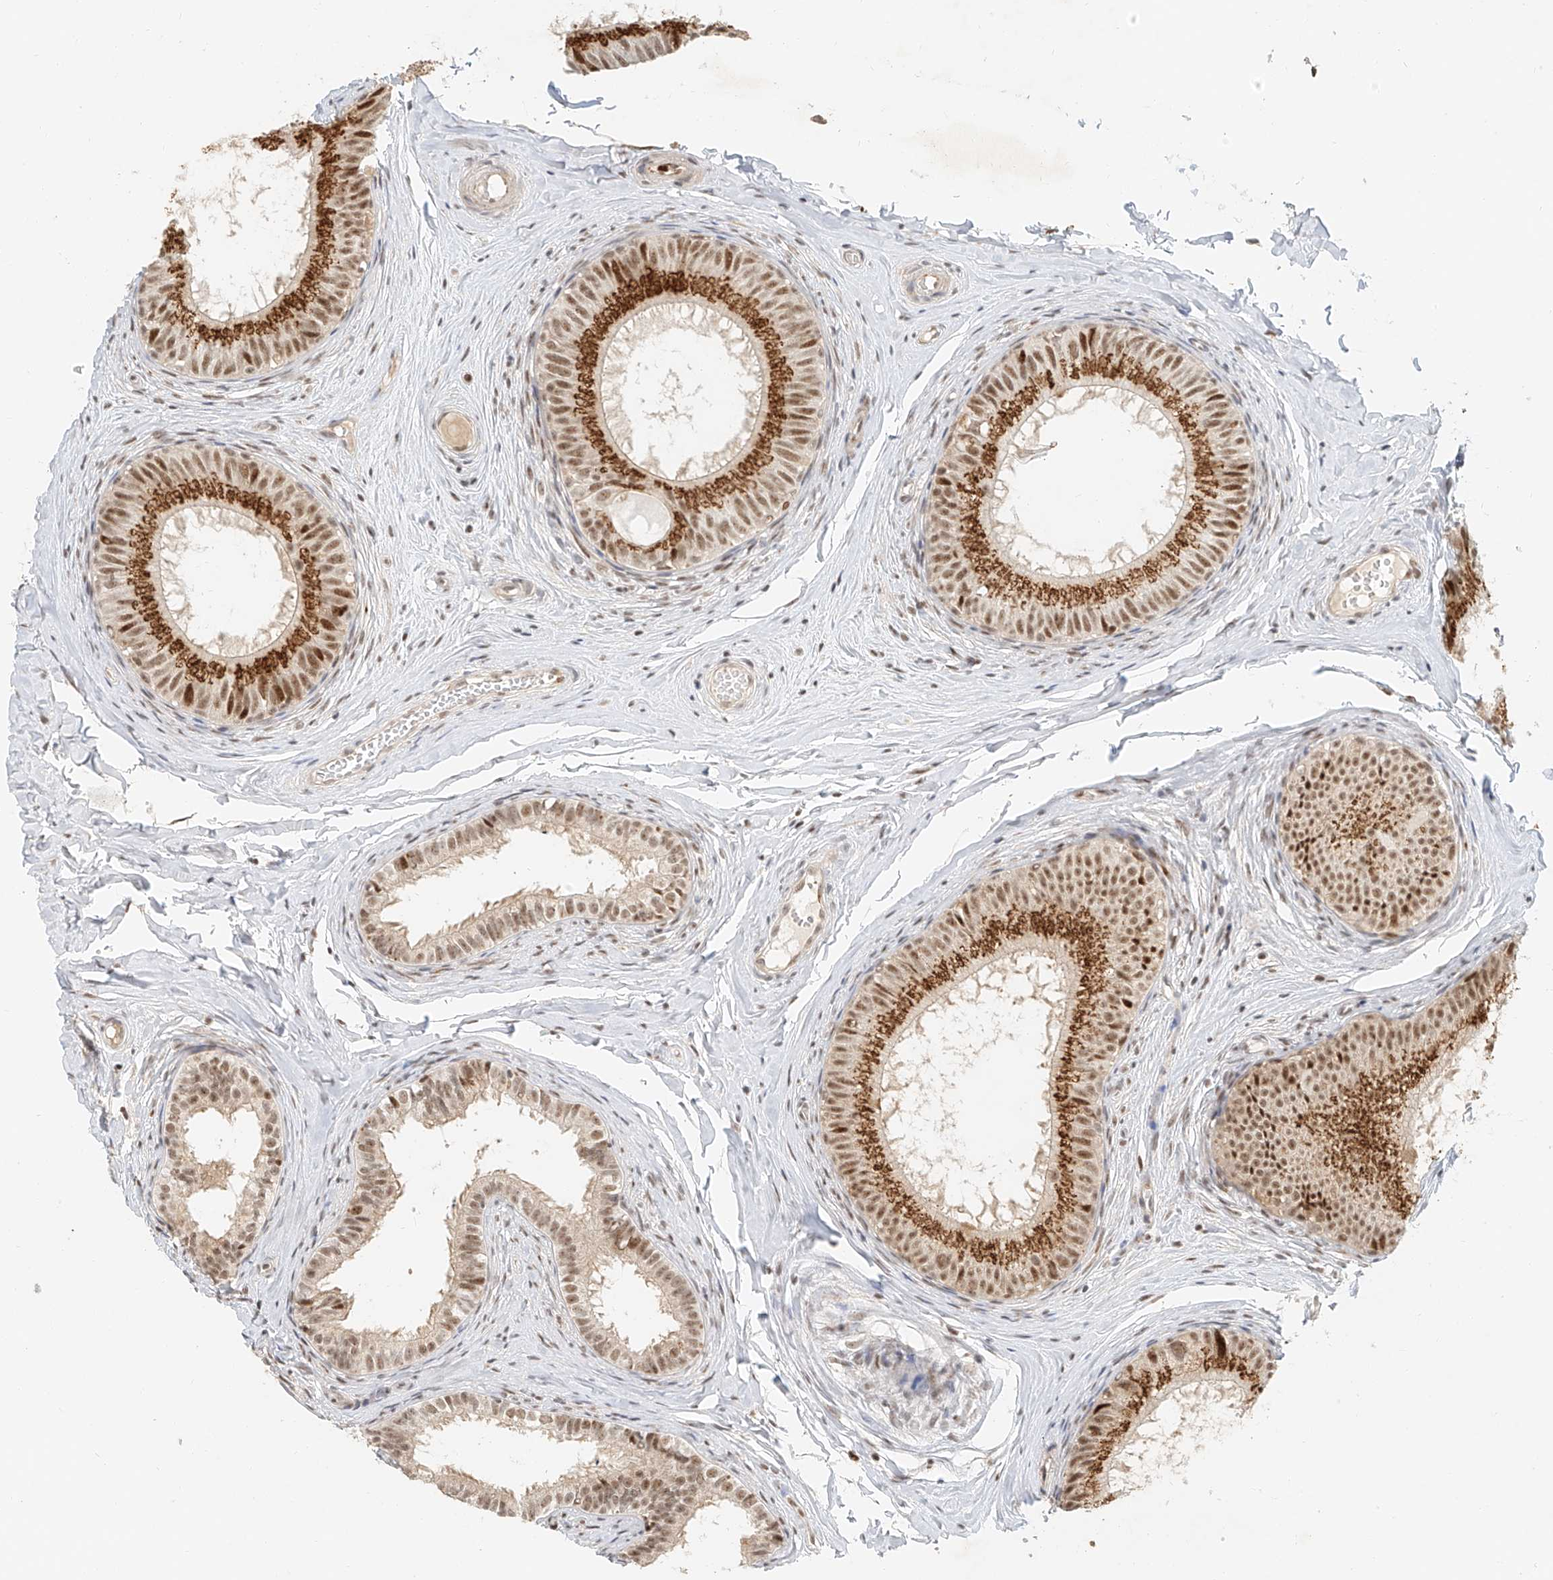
{"staining": {"intensity": "strong", "quantity": ">75%", "location": "cytoplasmic/membranous,nuclear"}, "tissue": "epididymis", "cell_type": "Glandular cells", "image_type": "normal", "snomed": [{"axis": "morphology", "description": "Normal tissue, NOS"}, {"axis": "topography", "description": "Epididymis"}], "caption": "Protein staining by immunohistochemistry displays strong cytoplasmic/membranous,nuclear positivity in about >75% of glandular cells in normal epididymis. The protein is shown in brown color, while the nuclei are stained blue.", "gene": "CXorf58", "patient": {"sex": "male", "age": 34}}